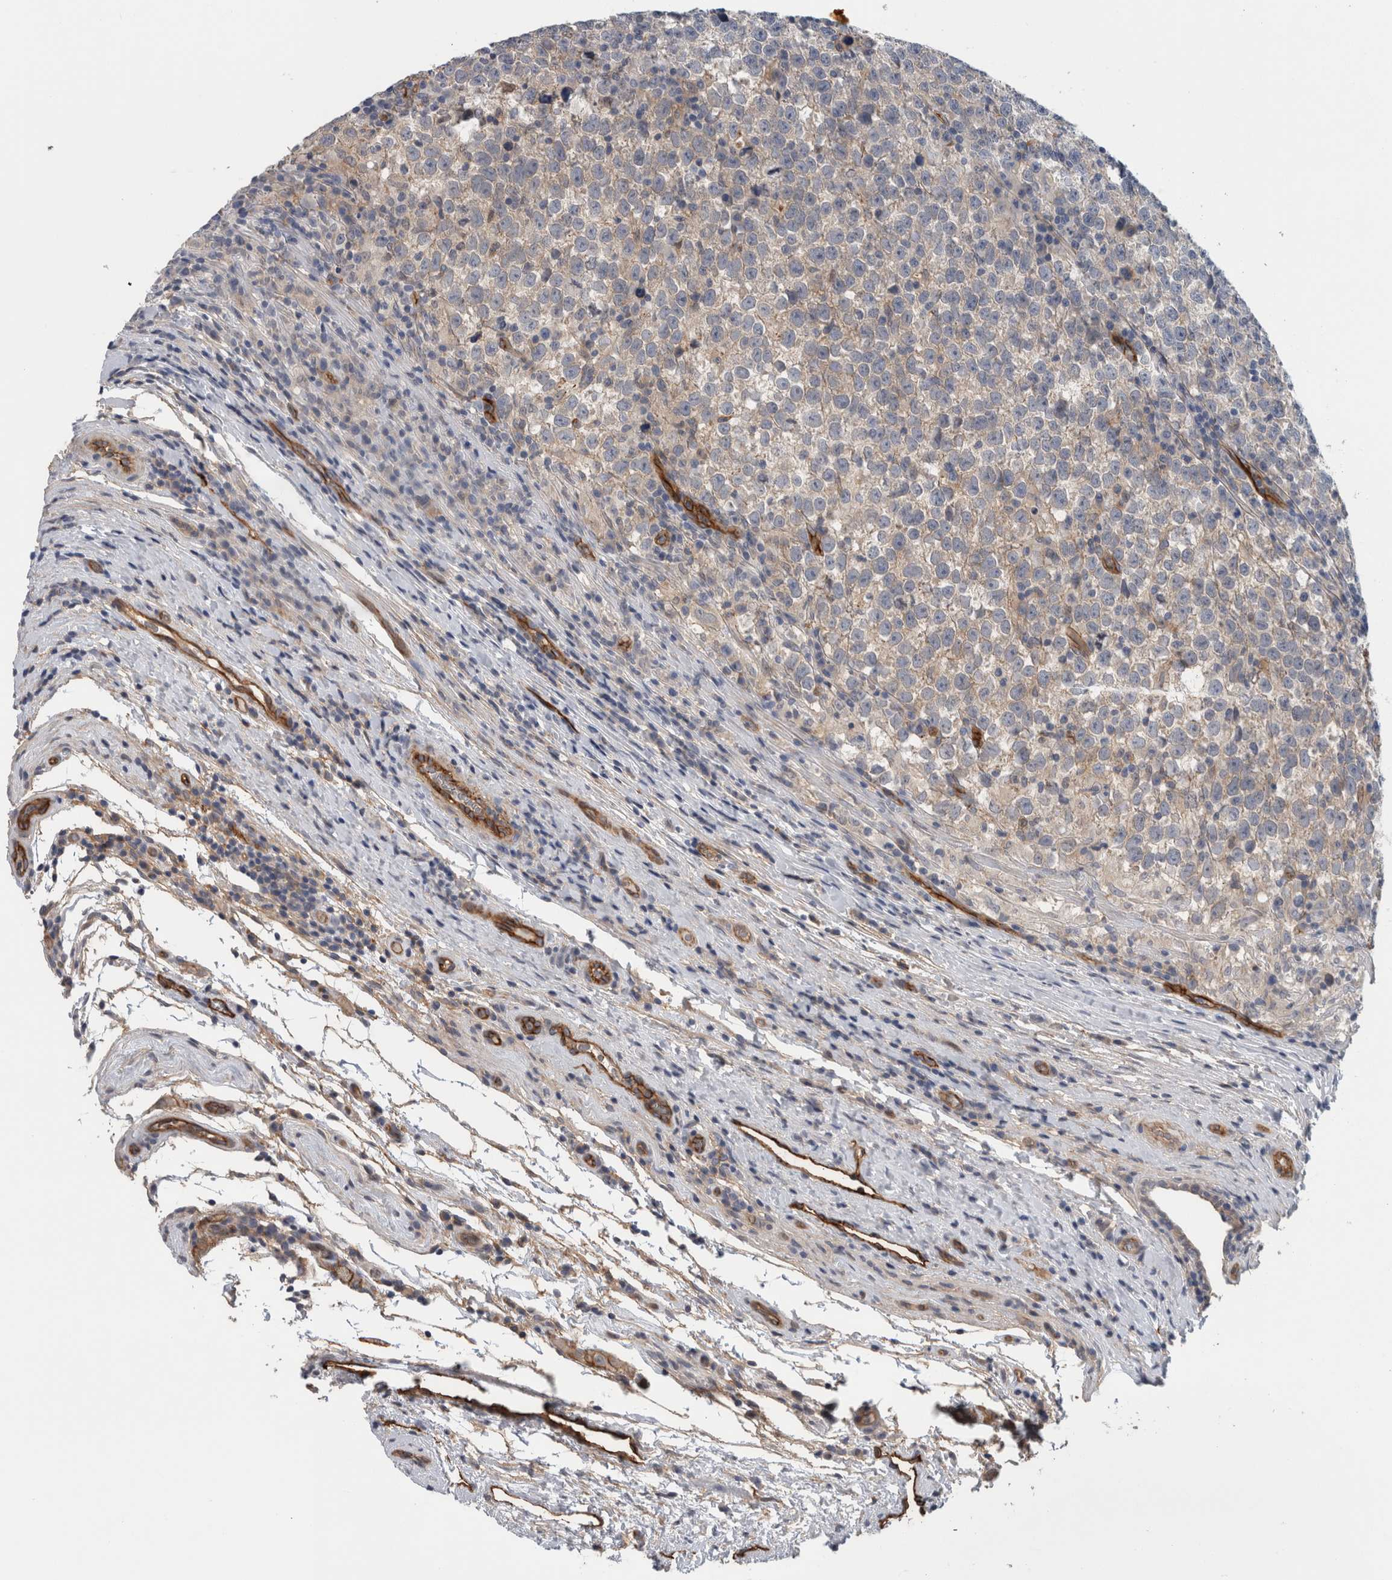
{"staining": {"intensity": "negative", "quantity": "none", "location": "none"}, "tissue": "testis cancer", "cell_type": "Tumor cells", "image_type": "cancer", "snomed": [{"axis": "morphology", "description": "Normal tissue, NOS"}, {"axis": "morphology", "description": "Seminoma, NOS"}, {"axis": "topography", "description": "Testis"}], "caption": "Tumor cells are negative for brown protein staining in testis seminoma.", "gene": "CD59", "patient": {"sex": "male", "age": 43}}